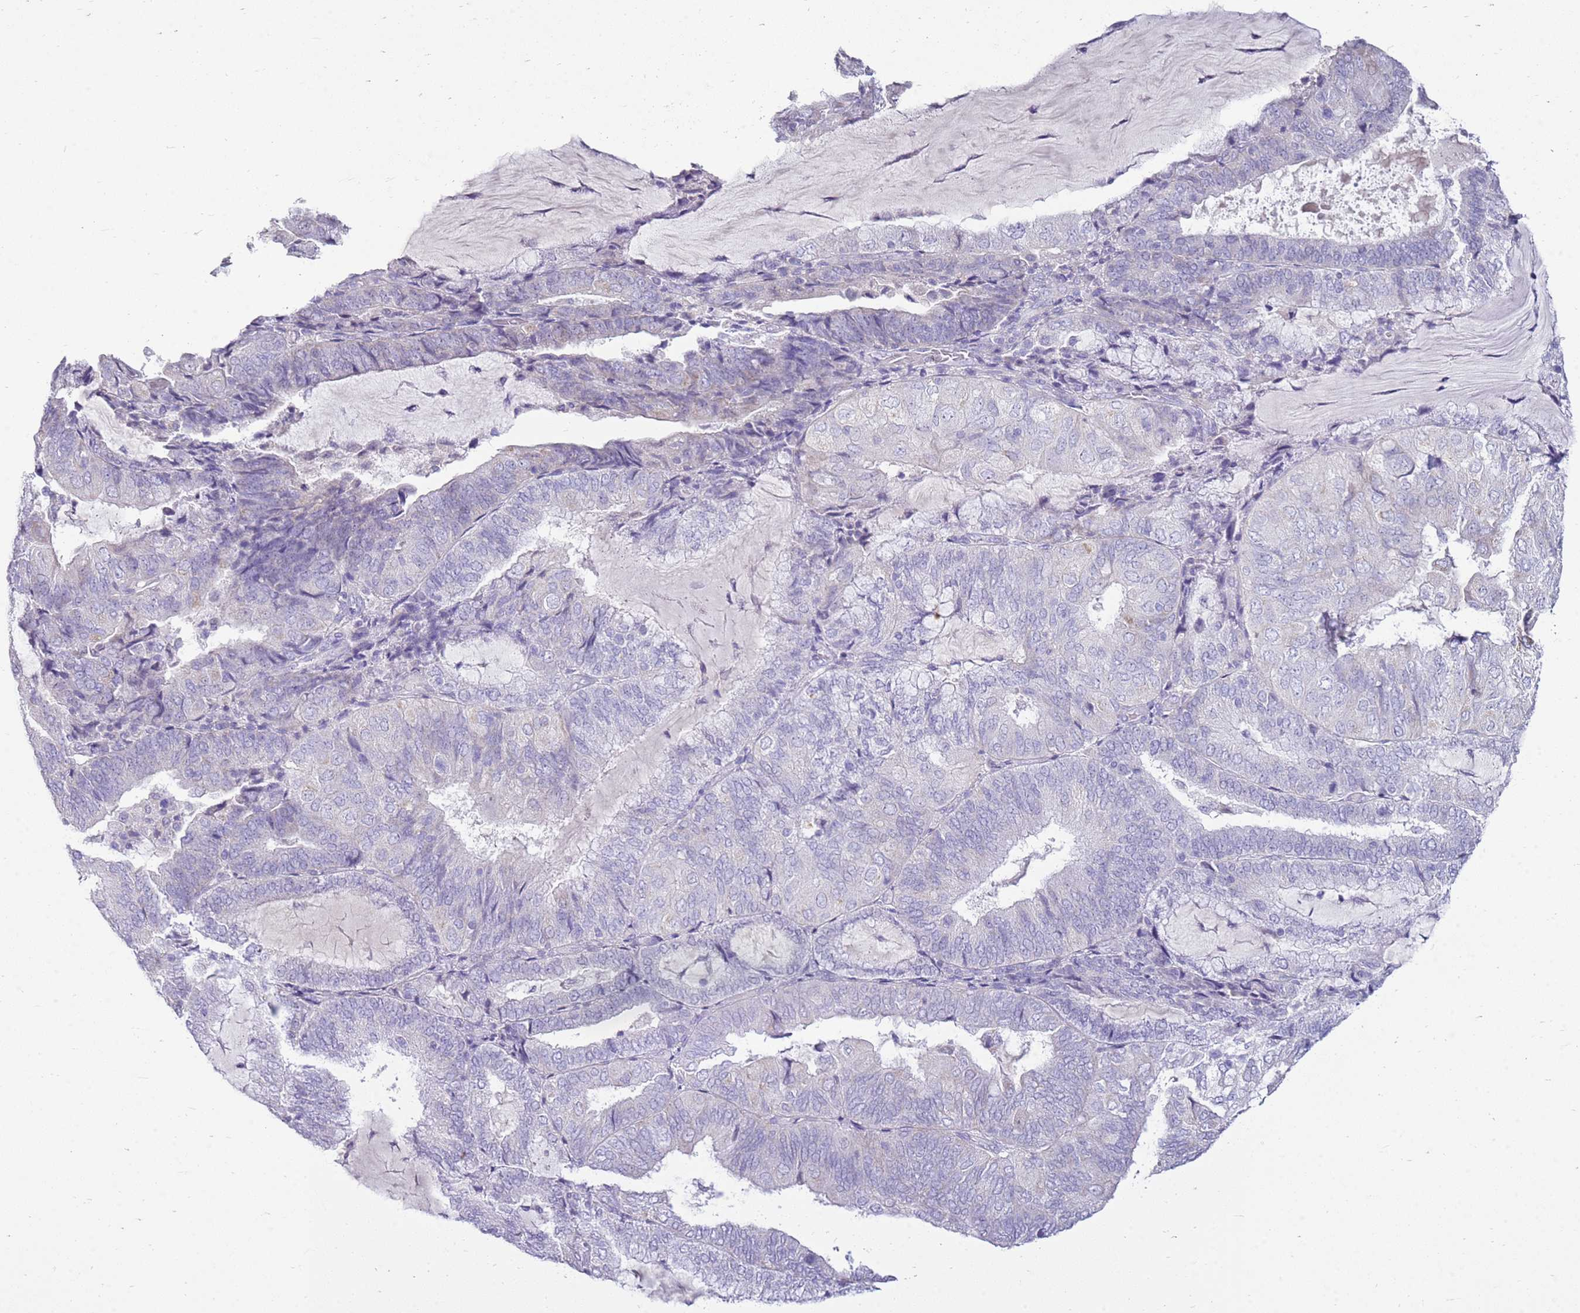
{"staining": {"intensity": "negative", "quantity": "none", "location": "none"}, "tissue": "endometrial cancer", "cell_type": "Tumor cells", "image_type": "cancer", "snomed": [{"axis": "morphology", "description": "Adenocarcinoma, NOS"}, {"axis": "topography", "description": "Endometrium"}], "caption": "Endometrial cancer (adenocarcinoma) was stained to show a protein in brown. There is no significant expression in tumor cells. (Immunohistochemistry (ihc), brightfield microscopy, high magnification).", "gene": "FABP2", "patient": {"sex": "female", "age": 81}}